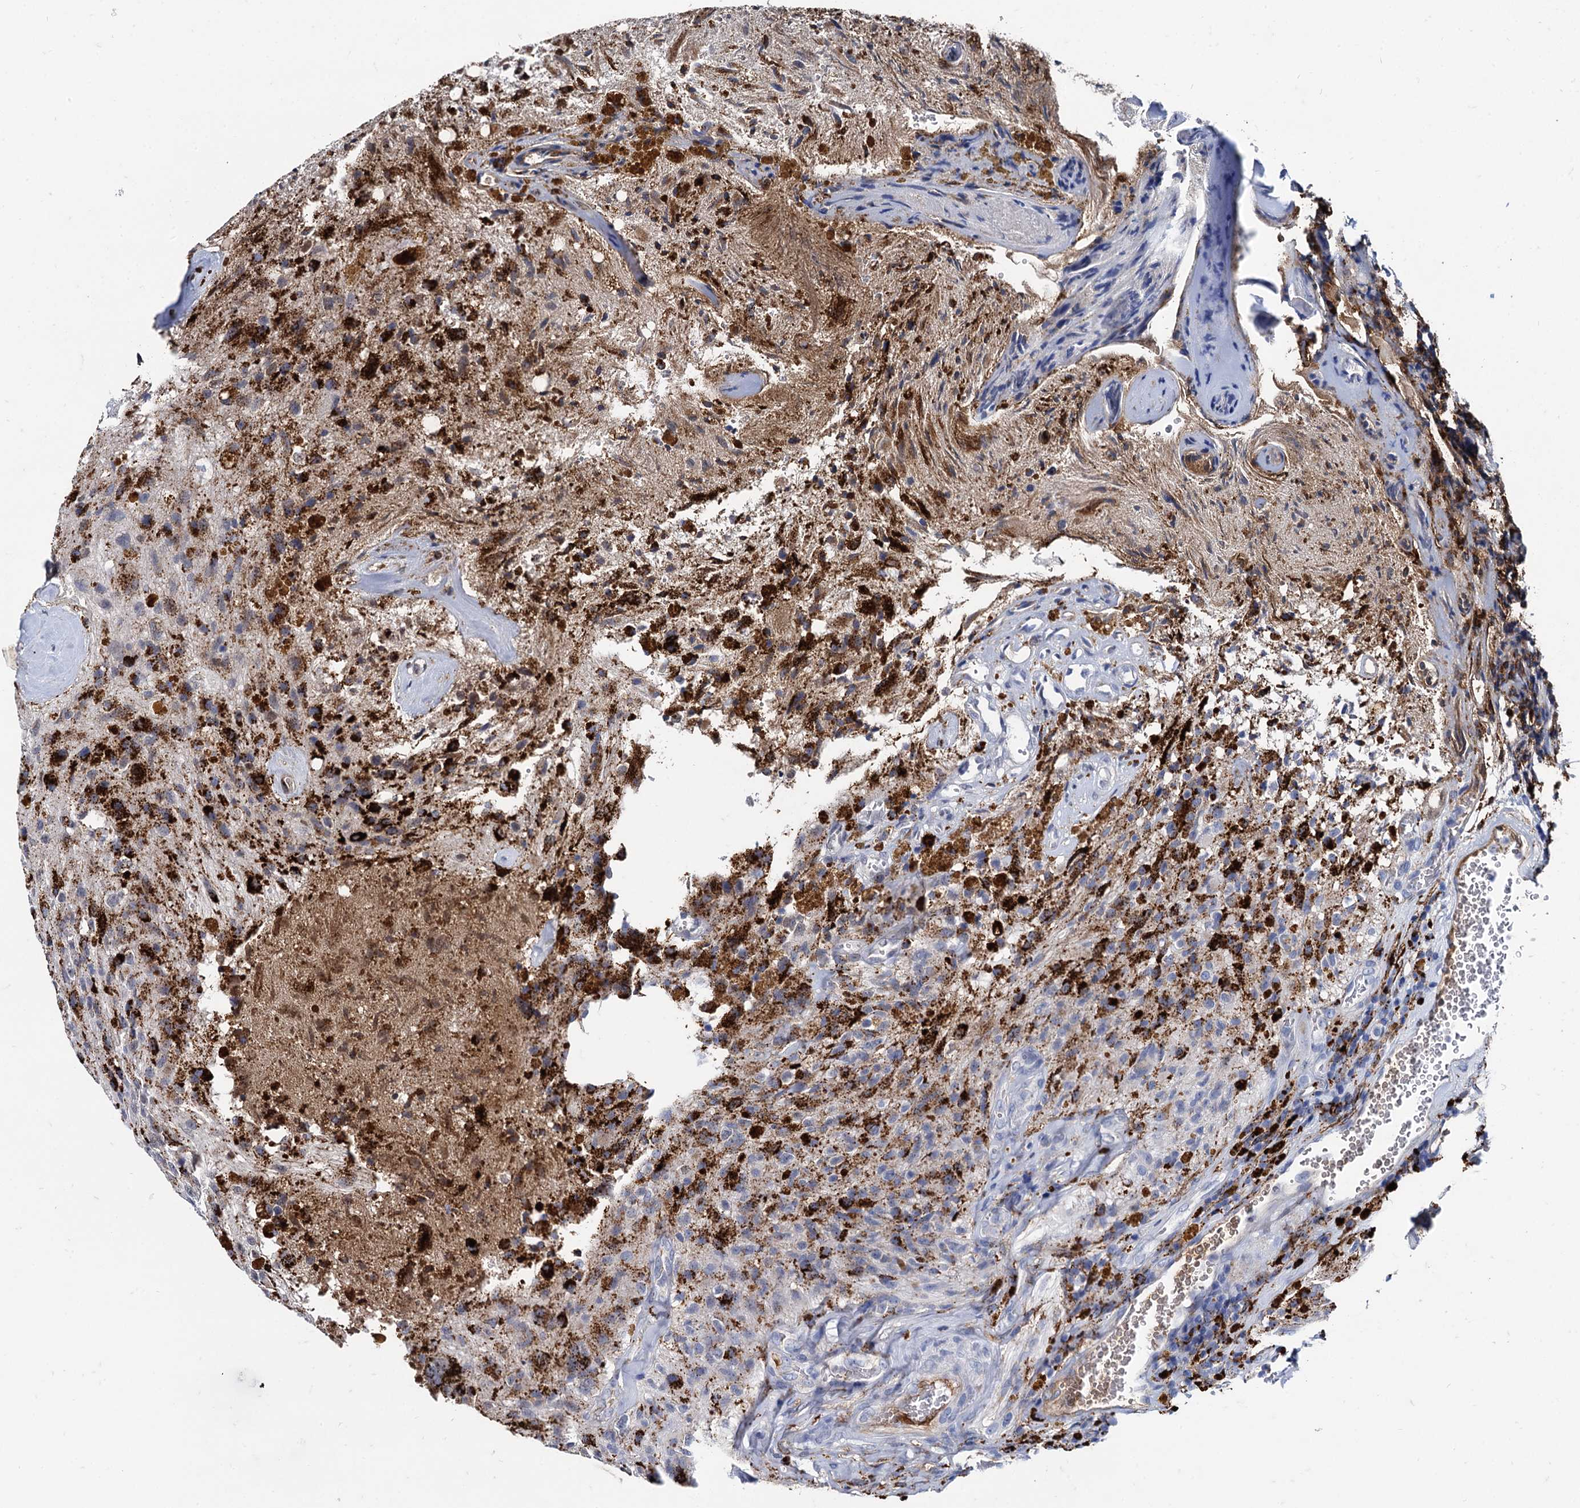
{"staining": {"intensity": "negative", "quantity": "none", "location": "none"}, "tissue": "glioma", "cell_type": "Tumor cells", "image_type": "cancer", "snomed": [{"axis": "morphology", "description": "Glioma, malignant, High grade"}, {"axis": "topography", "description": "Brain"}], "caption": "Tumor cells are negative for protein expression in human malignant high-grade glioma. (Stains: DAB immunohistochemistry (IHC) with hematoxylin counter stain, Microscopy: brightfield microscopy at high magnification).", "gene": "APOD", "patient": {"sex": "male", "age": 69}}